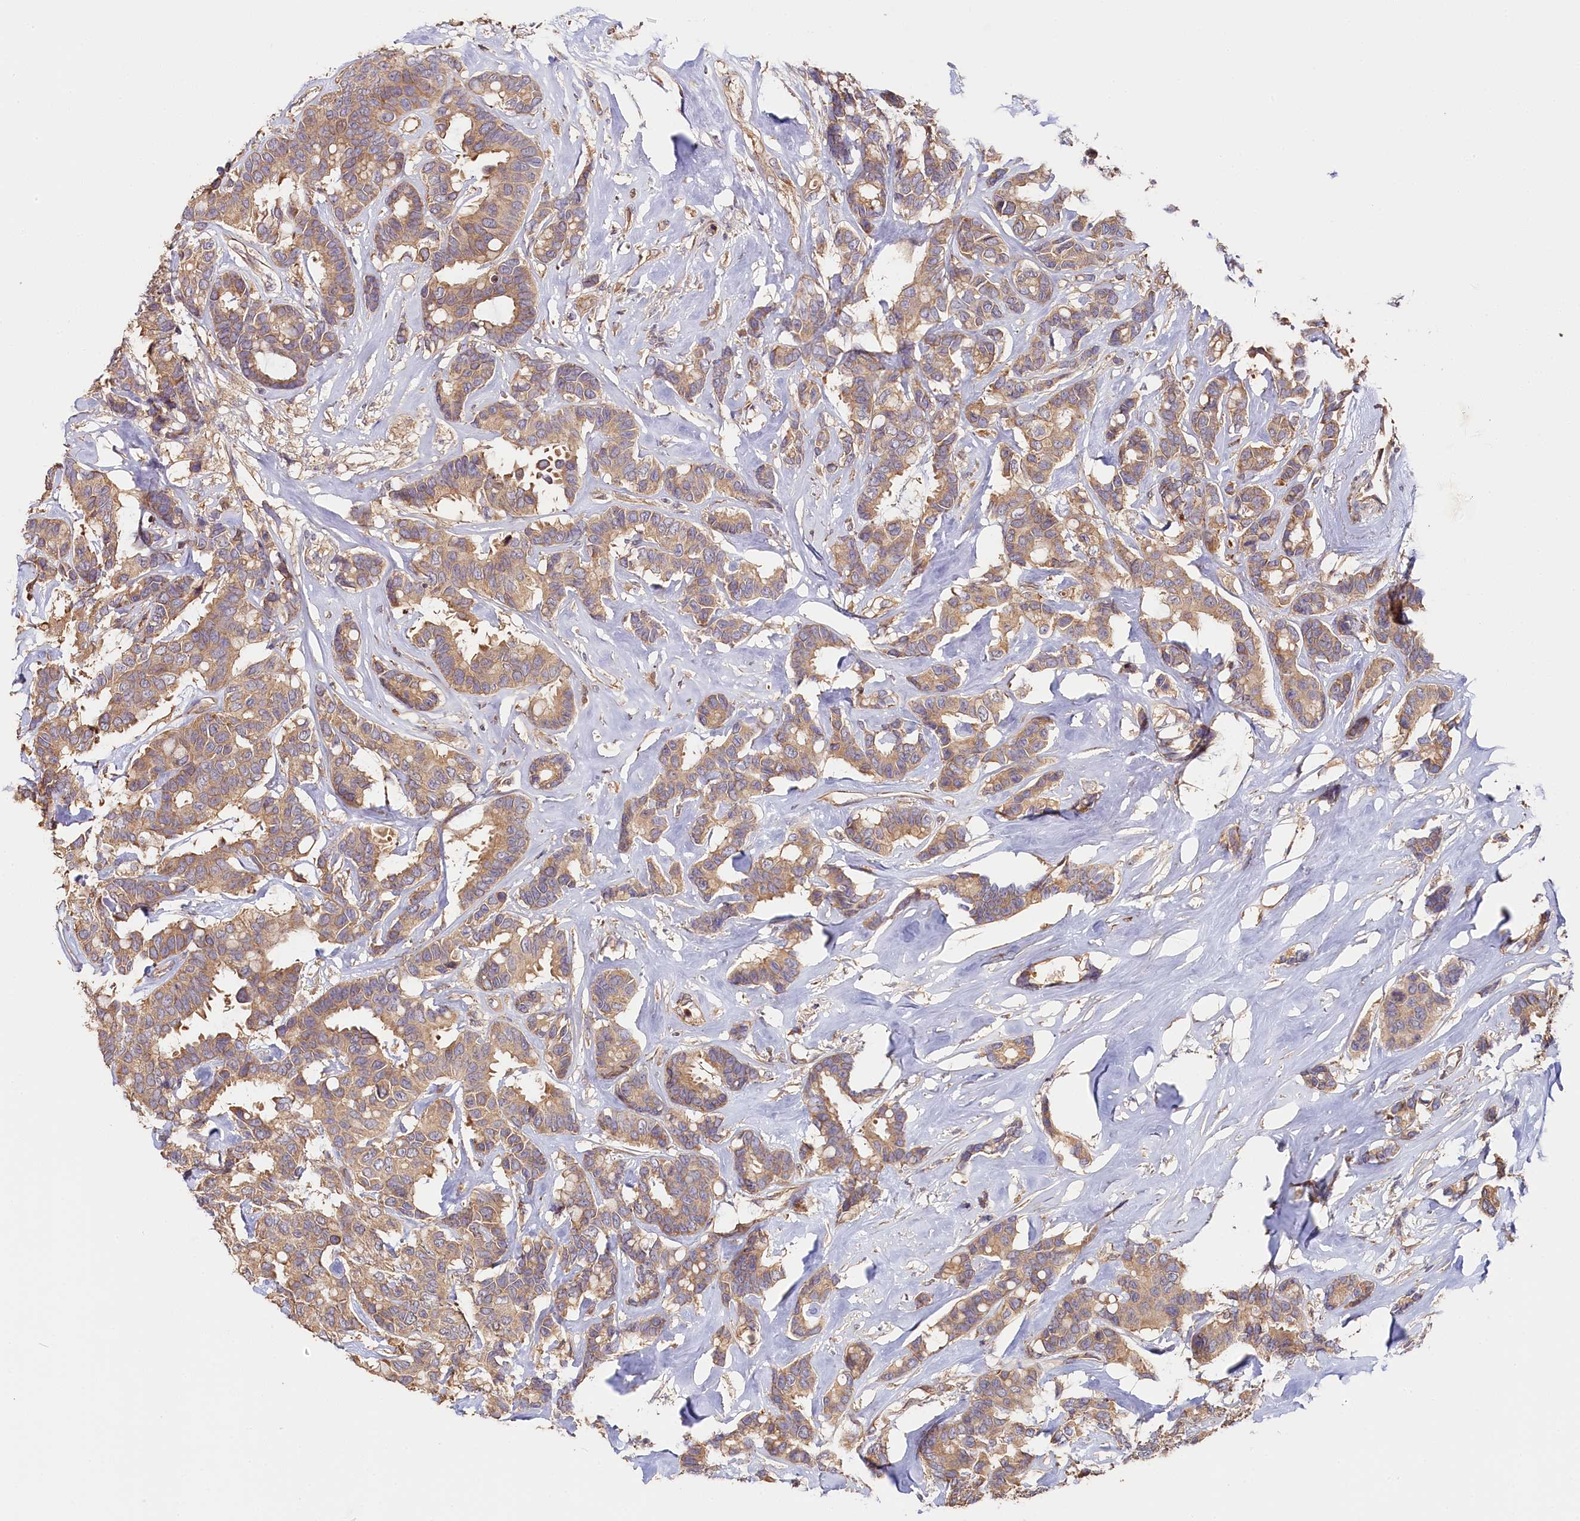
{"staining": {"intensity": "moderate", "quantity": ">75%", "location": "cytoplasmic/membranous"}, "tissue": "breast cancer", "cell_type": "Tumor cells", "image_type": "cancer", "snomed": [{"axis": "morphology", "description": "Duct carcinoma"}, {"axis": "topography", "description": "Breast"}], "caption": "Moderate cytoplasmic/membranous protein positivity is identified in about >75% of tumor cells in breast cancer. Nuclei are stained in blue.", "gene": "KATNB1", "patient": {"sex": "female", "age": 87}}